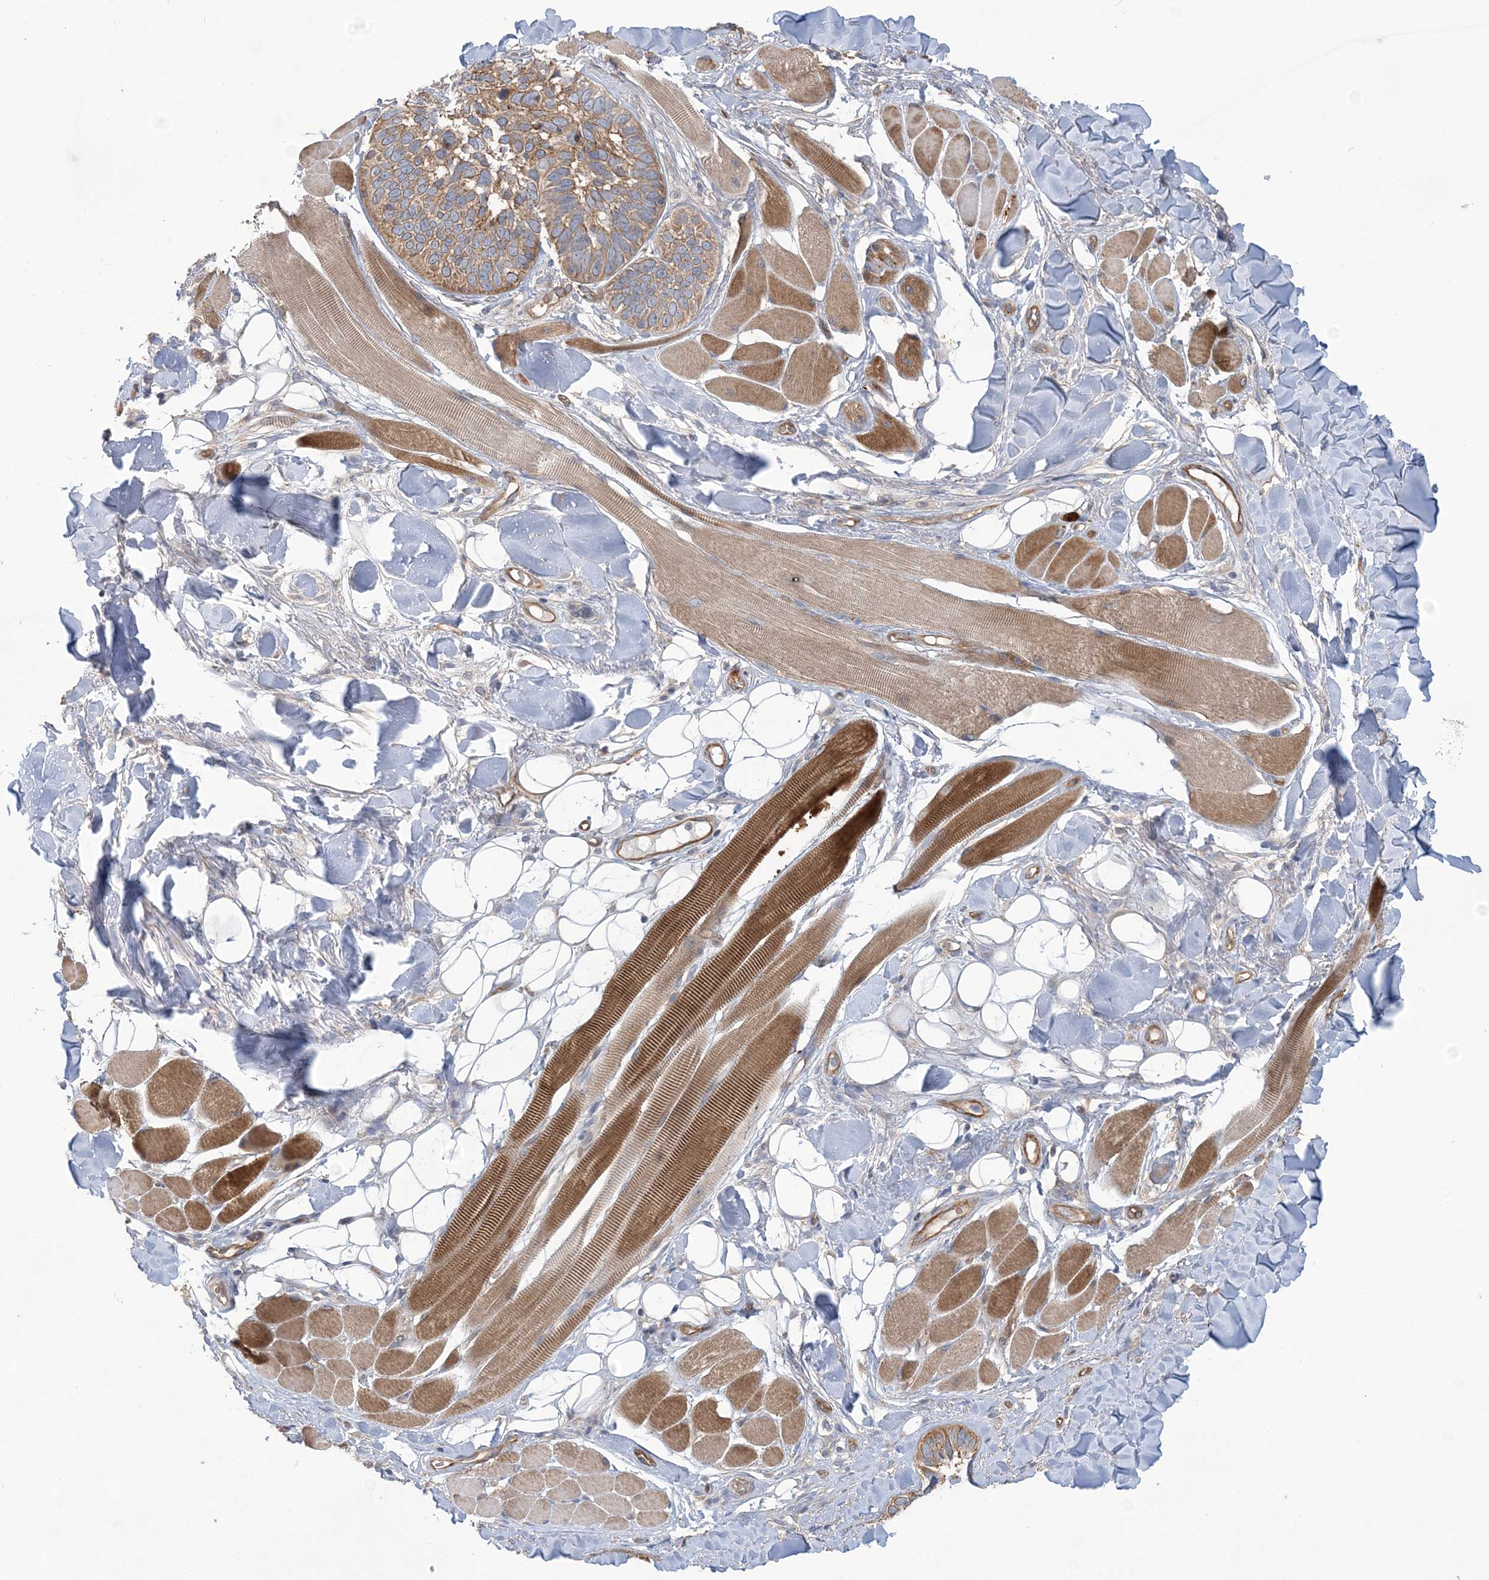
{"staining": {"intensity": "moderate", "quantity": ">75%", "location": "cytoplasmic/membranous"}, "tissue": "skin cancer", "cell_type": "Tumor cells", "image_type": "cancer", "snomed": [{"axis": "morphology", "description": "Basal cell carcinoma"}, {"axis": "topography", "description": "Skin"}], "caption": "IHC micrograph of human skin cancer (basal cell carcinoma) stained for a protein (brown), which reveals medium levels of moderate cytoplasmic/membranous expression in about >75% of tumor cells.", "gene": "RAI14", "patient": {"sex": "male", "age": 62}}